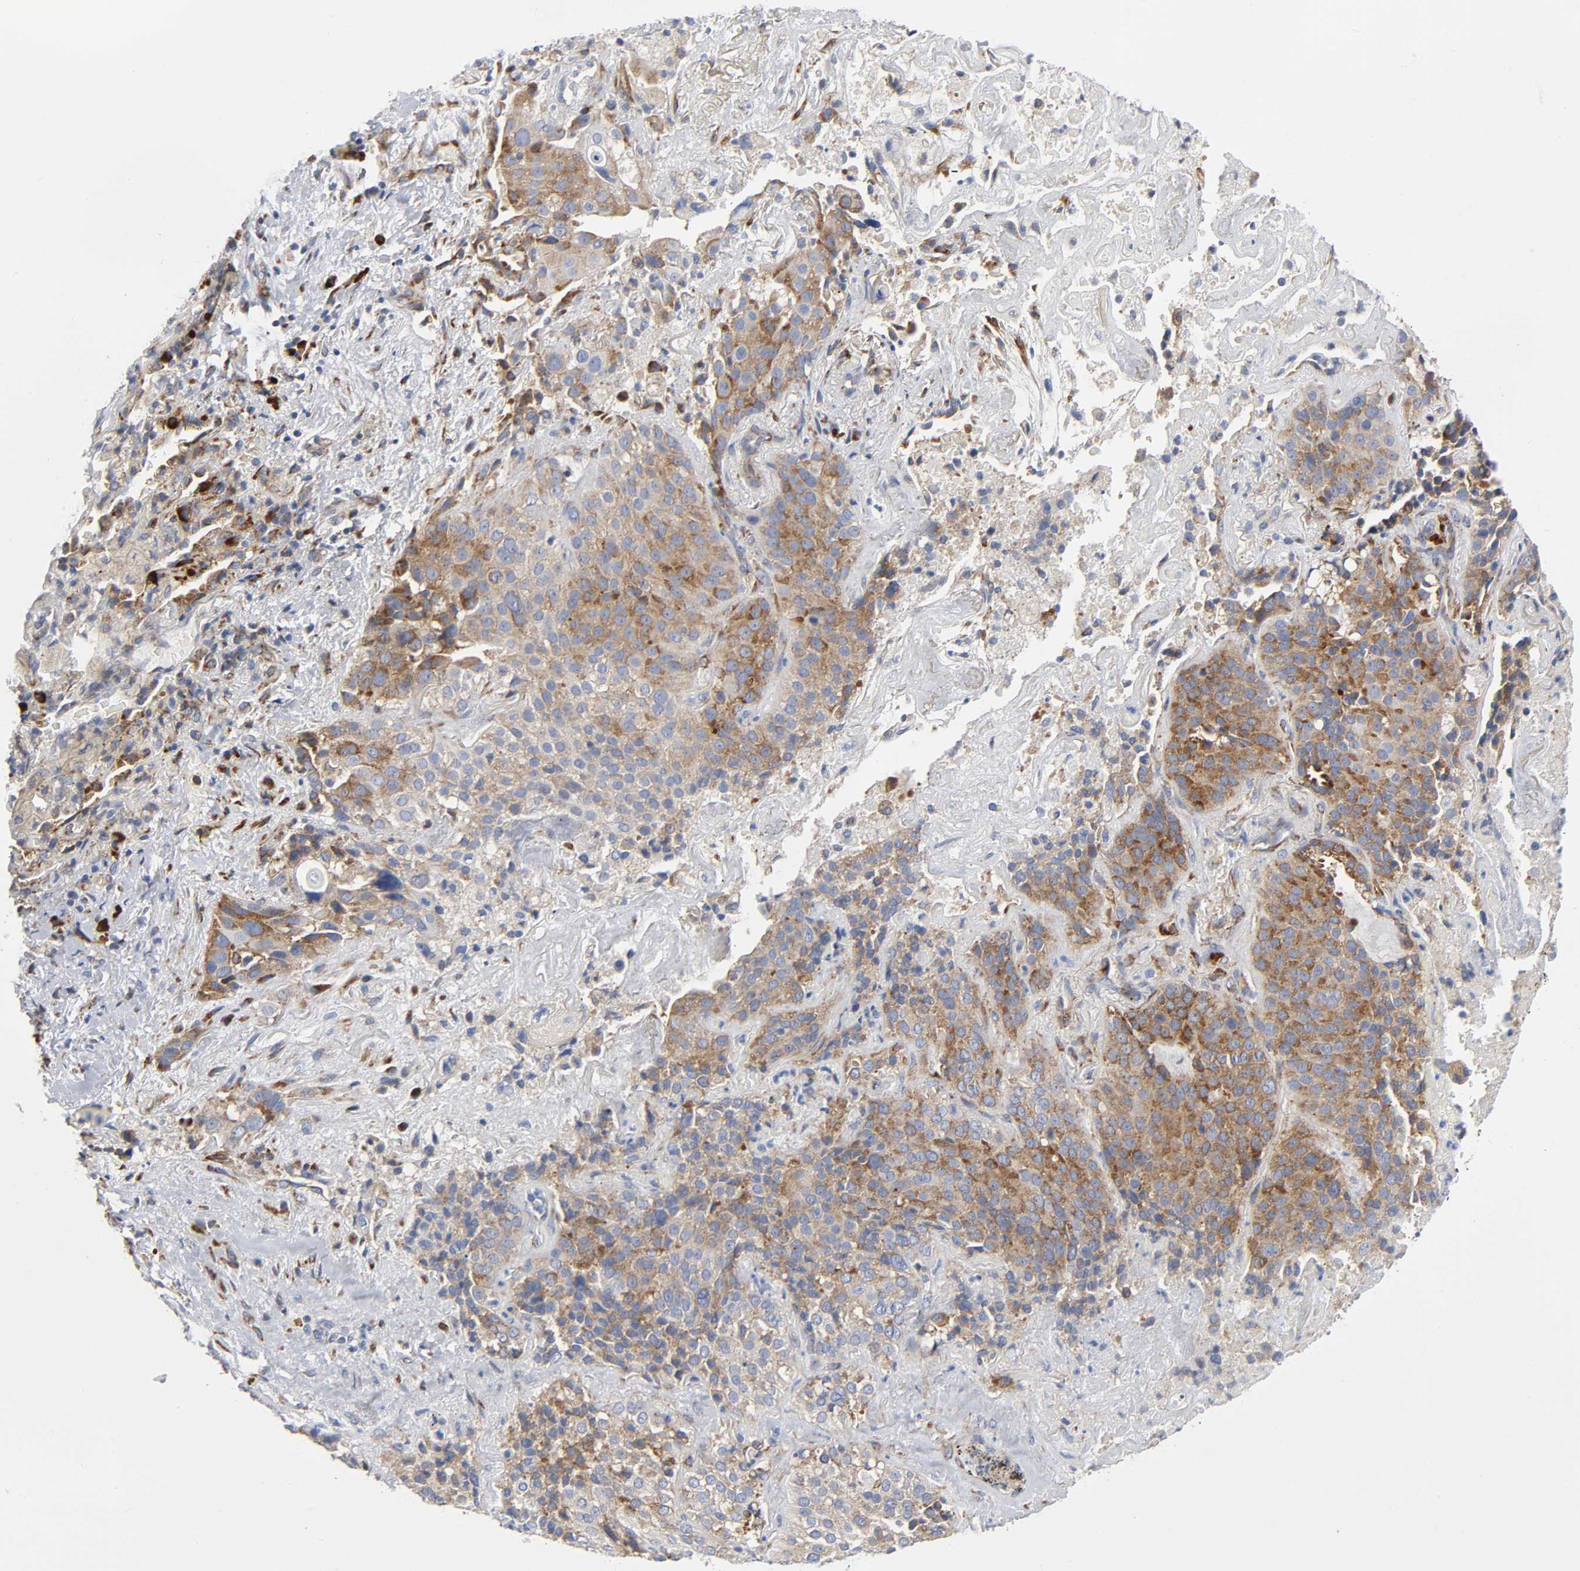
{"staining": {"intensity": "moderate", "quantity": ">75%", "location": "cytoplasmic/membranous"}, "tissue": "lung cancer", "cell_type": "Tumor cells", "image_type": "cancer", "snomed": [{"axis": "morphology", "description": "Squamous cell carcinoma, NOS"}, {"axis": "topography", "description": "Lung"}], "caption": "Immunohistochemical staining of human lung squamous cell carcinoma reveals medium levels of moderate cytoplasmic/membranous positivity in about >75% of tumor cells.", "gene": "REL", "patient": {"sex": "male", "age": 54}}